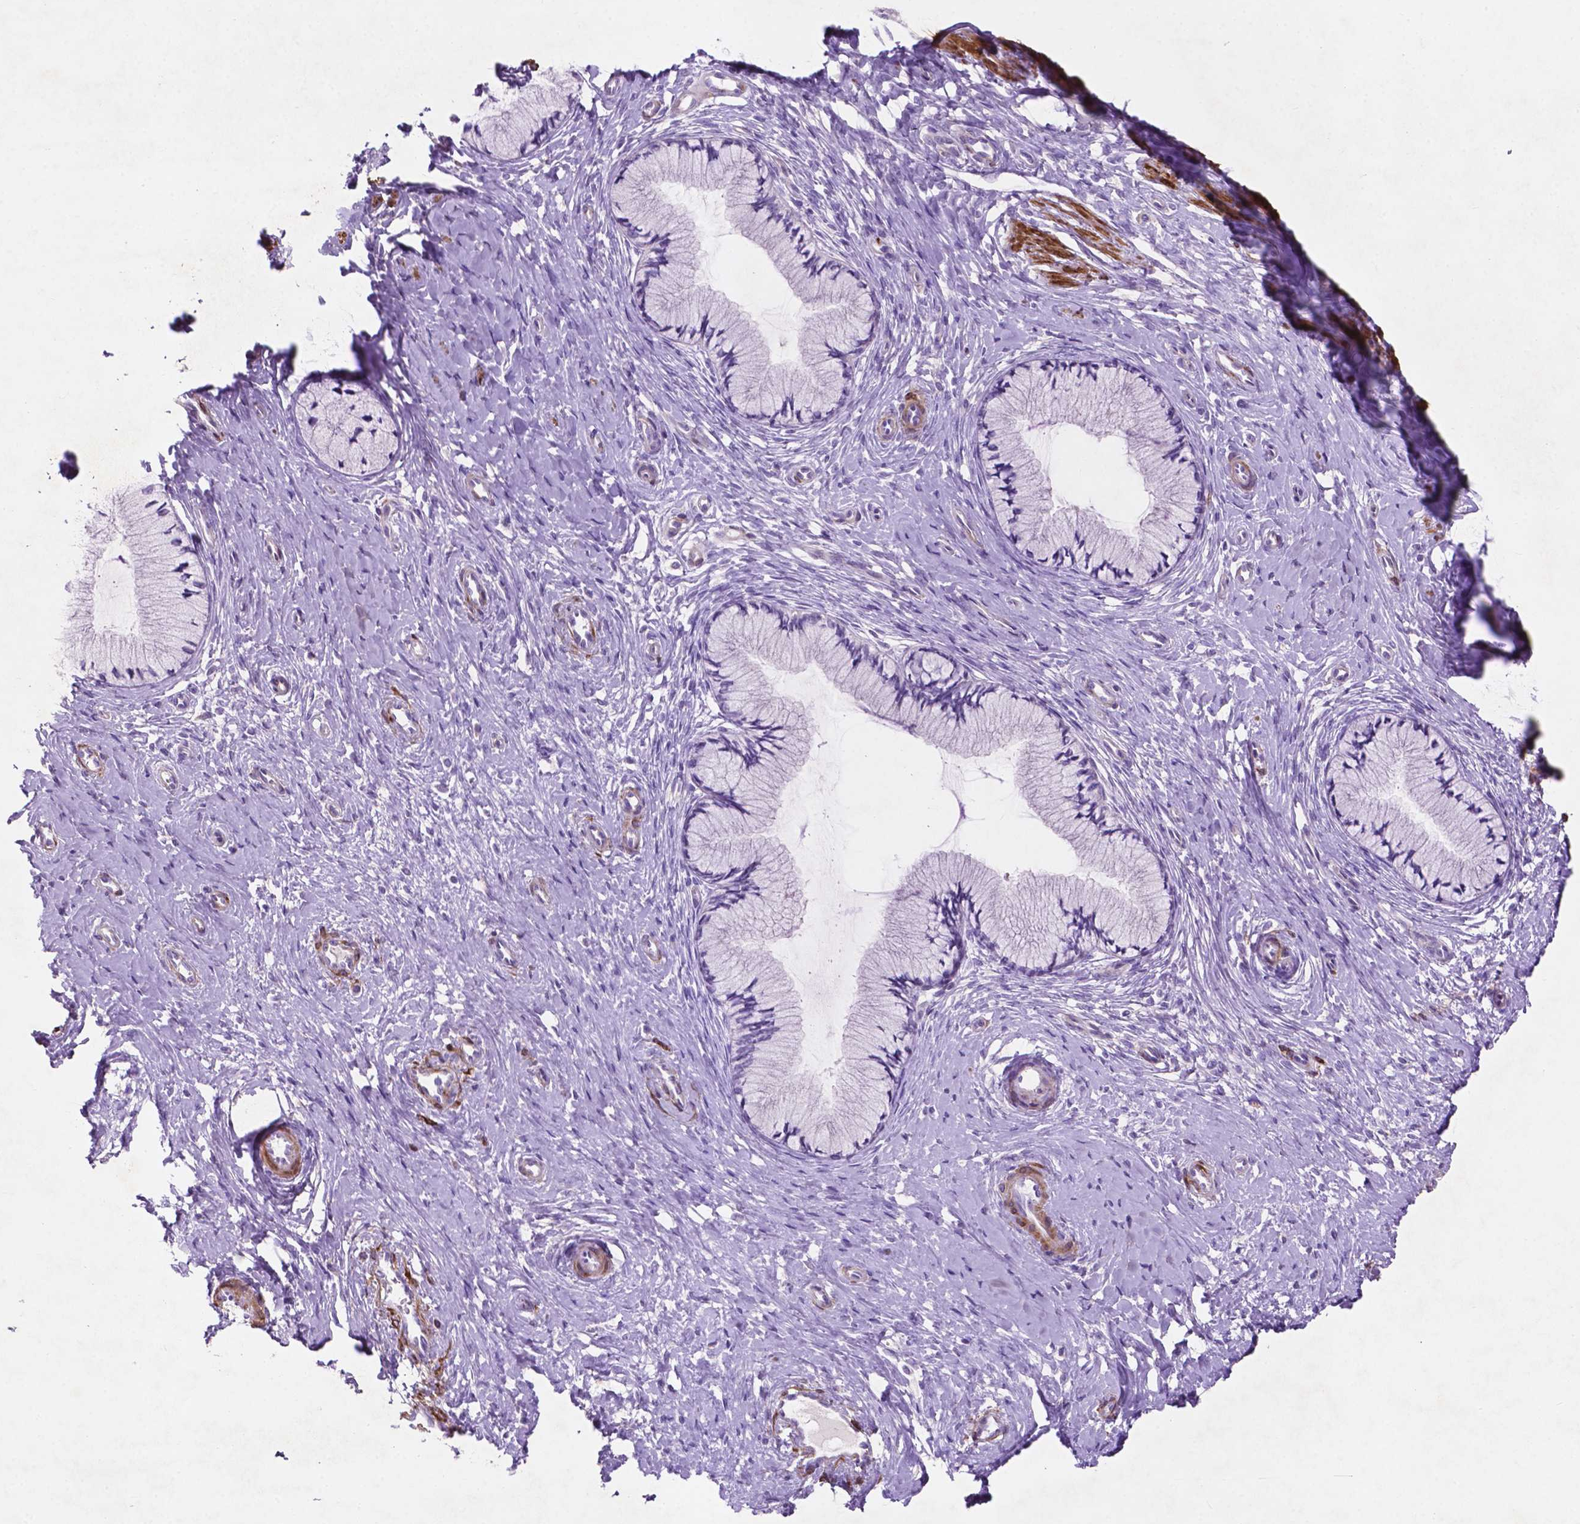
{"staining": {"intensity": "negative", "quantity": "none", "location": "none"}, "tissue": "cervix", "cell_type": "Glandular cells", "image_type": "normal", "snomed": [{"axis": "morphology", "description": "Normal tissue, NOS"}, {"axis": "topography", "description": "Cervix"}], "caption": "Normal cervix was stained to show a protein in brown. There is no significant positivity in glandular cells. (Stains: DAB (3,3'-diaminobenzidine) IHC with hematoxylin counter stain, Microscopy: brightfield microscopy at high magnification).", "gene": "ASPG", "patient": {"sex": "female", "age": 37}}